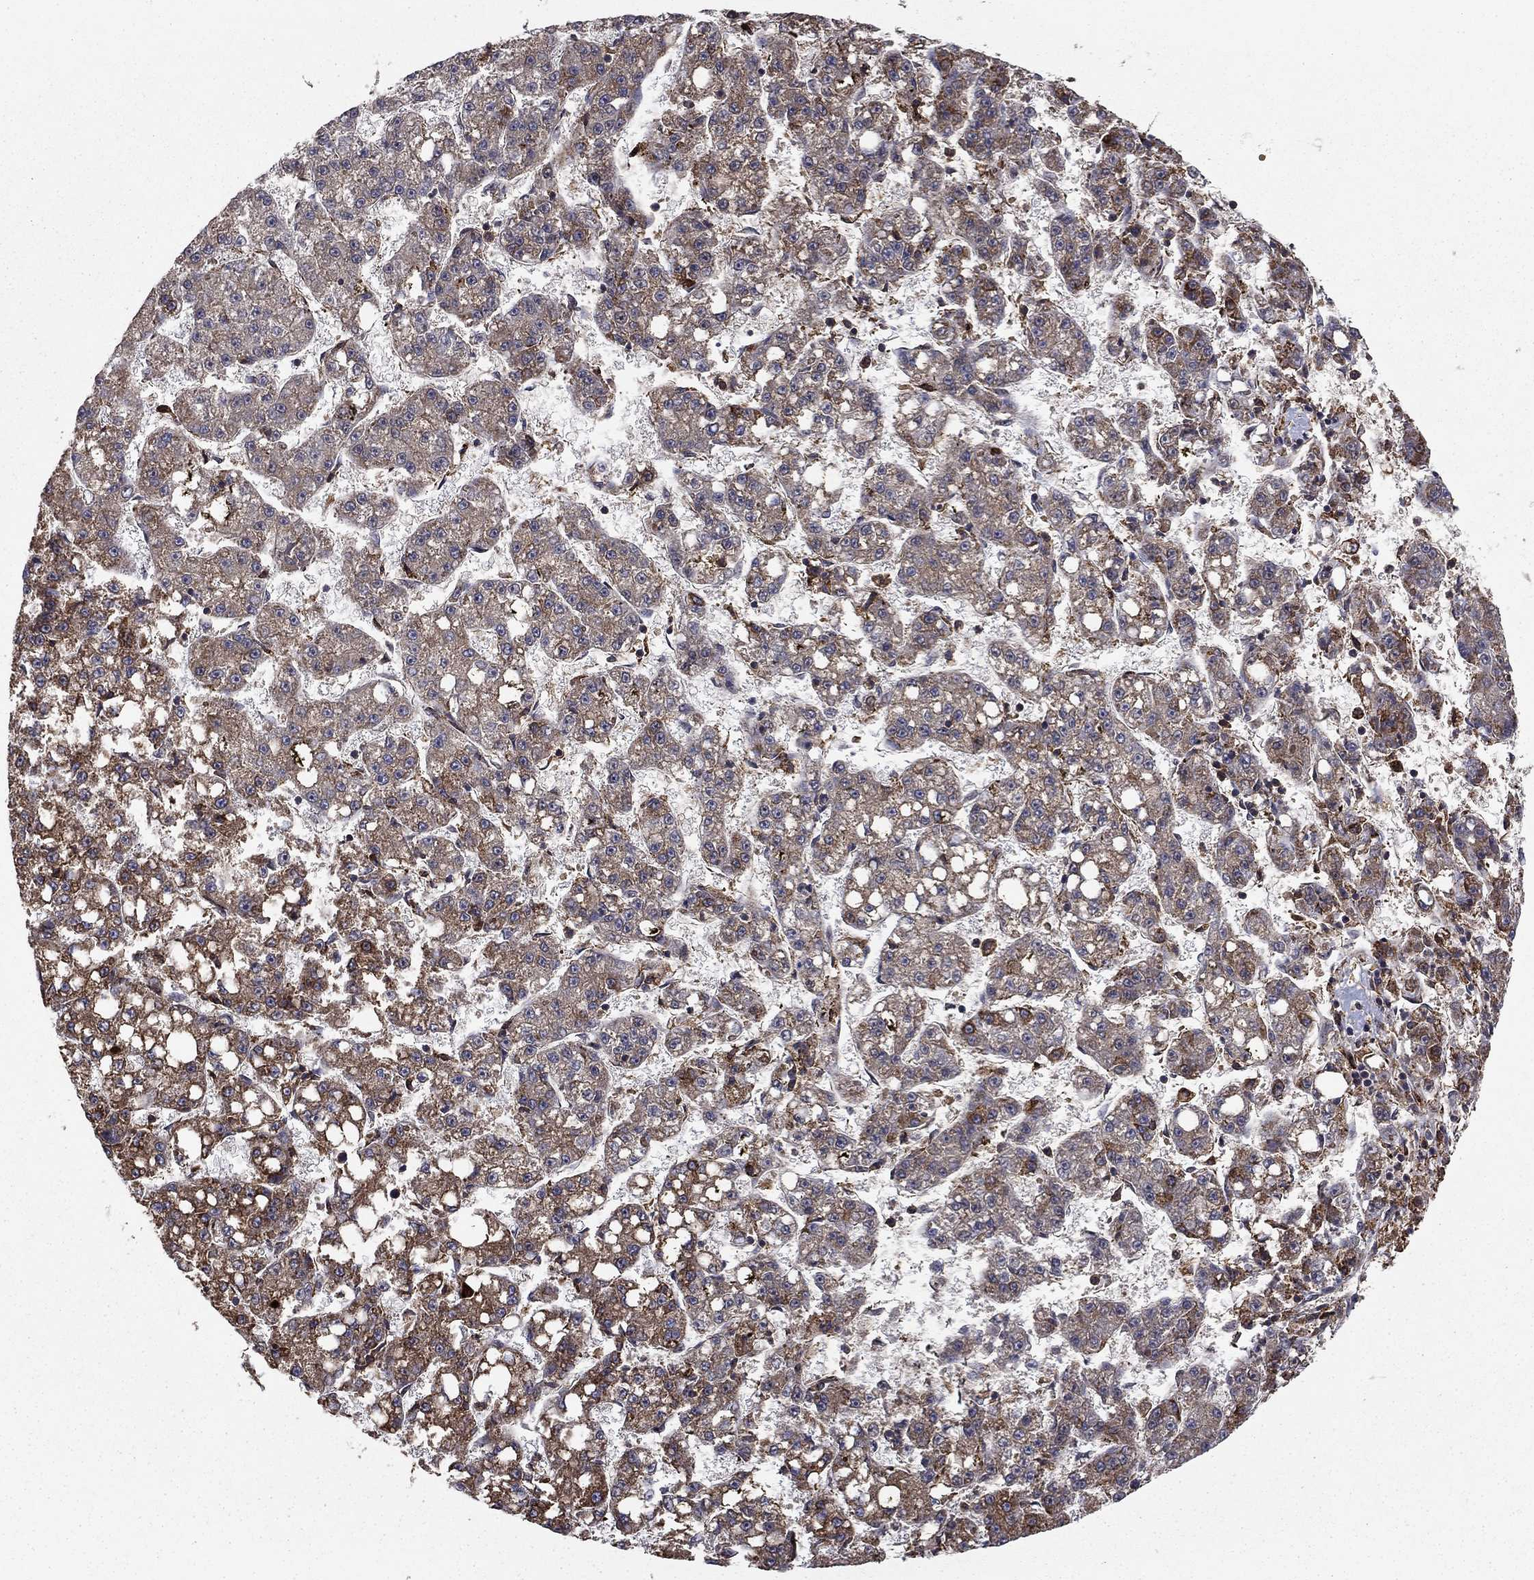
{"staining": {"intensity": "moderate", "quantity": "<25%", "location": "cytoplasmic/membranous"}, "tissue": "liver cancer", "cell_type": "Tumor cells", "image_type": "cancer", "snomed": [{"axis": "morphology", "description": "Carcinoma, Hepatocellular, NOS"}, {"axis": "topography", "description": "Liver"}], "caption": "A high-resolution image shows IHC staining of liver hepatocellular carcinoma, which displays moderate cytoplasmic/membranous positivity in approximately <25% of tumor cells.", "gene": "BABAM2", "patient": {"sex": "female", "age": 65}}